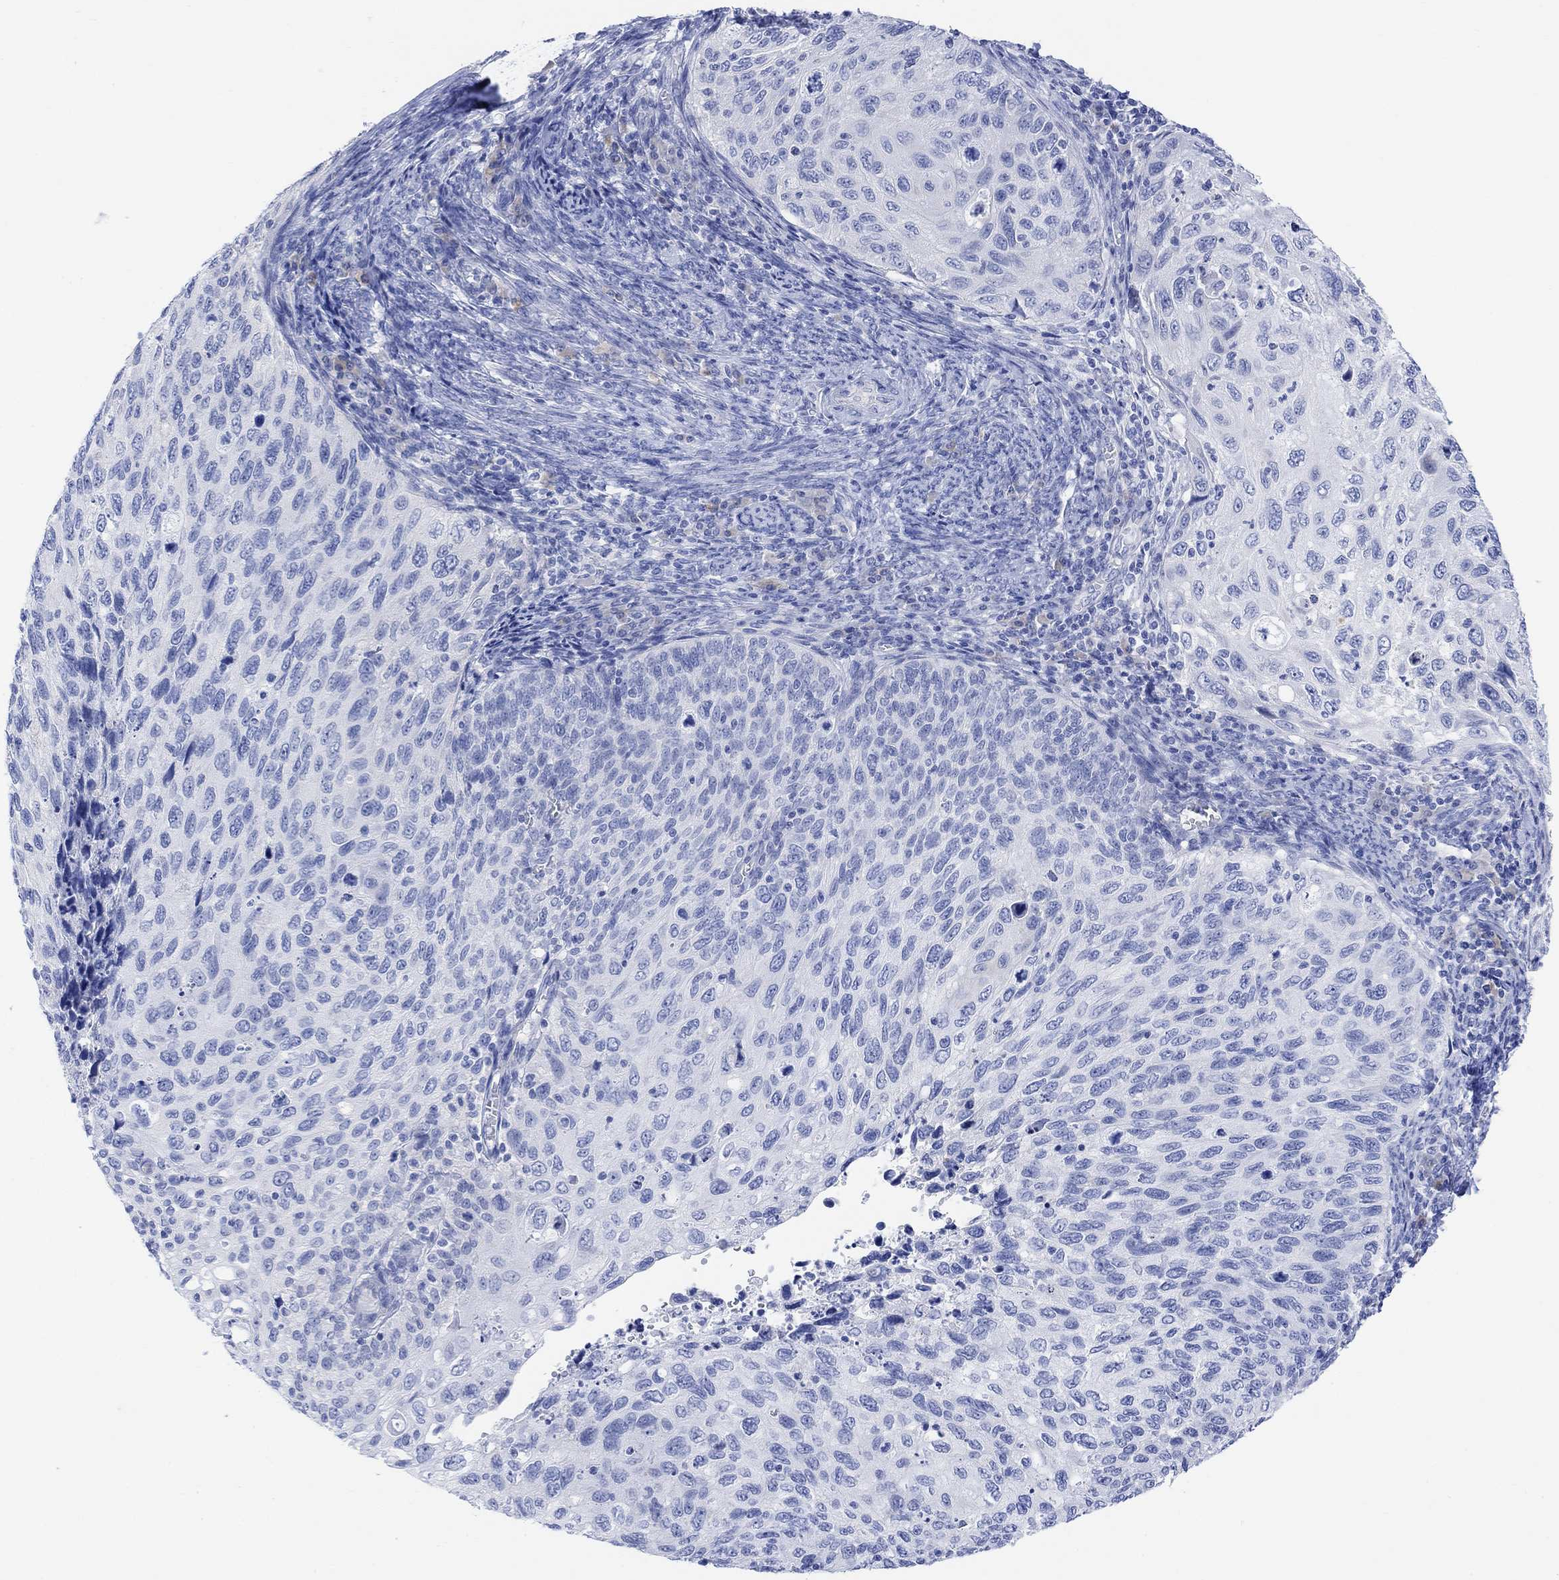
{"staining": {"intensity": "negative", "quantity": "none", "location": "none"}, "tissue": "cervical cancer", "cell_type": "Tumor cells", "image_type": "cancer", "snomed": [{"axis": "morphology", "description": "Squamous cell carcinoma, NOS"}, {"axis": "topography", "description": "Cervix"}], "caption": "An immunohistochemistry (IHC) image of squamous cell carcinoma (cervical) is shown. There is no staining in tumor cells of squamous cell carcinoma (cervical). (Brightfield microscopy of DAB IHC at high magnification).", "gene": "GNG13", "patient": {"sex": "female", "age": 70}}